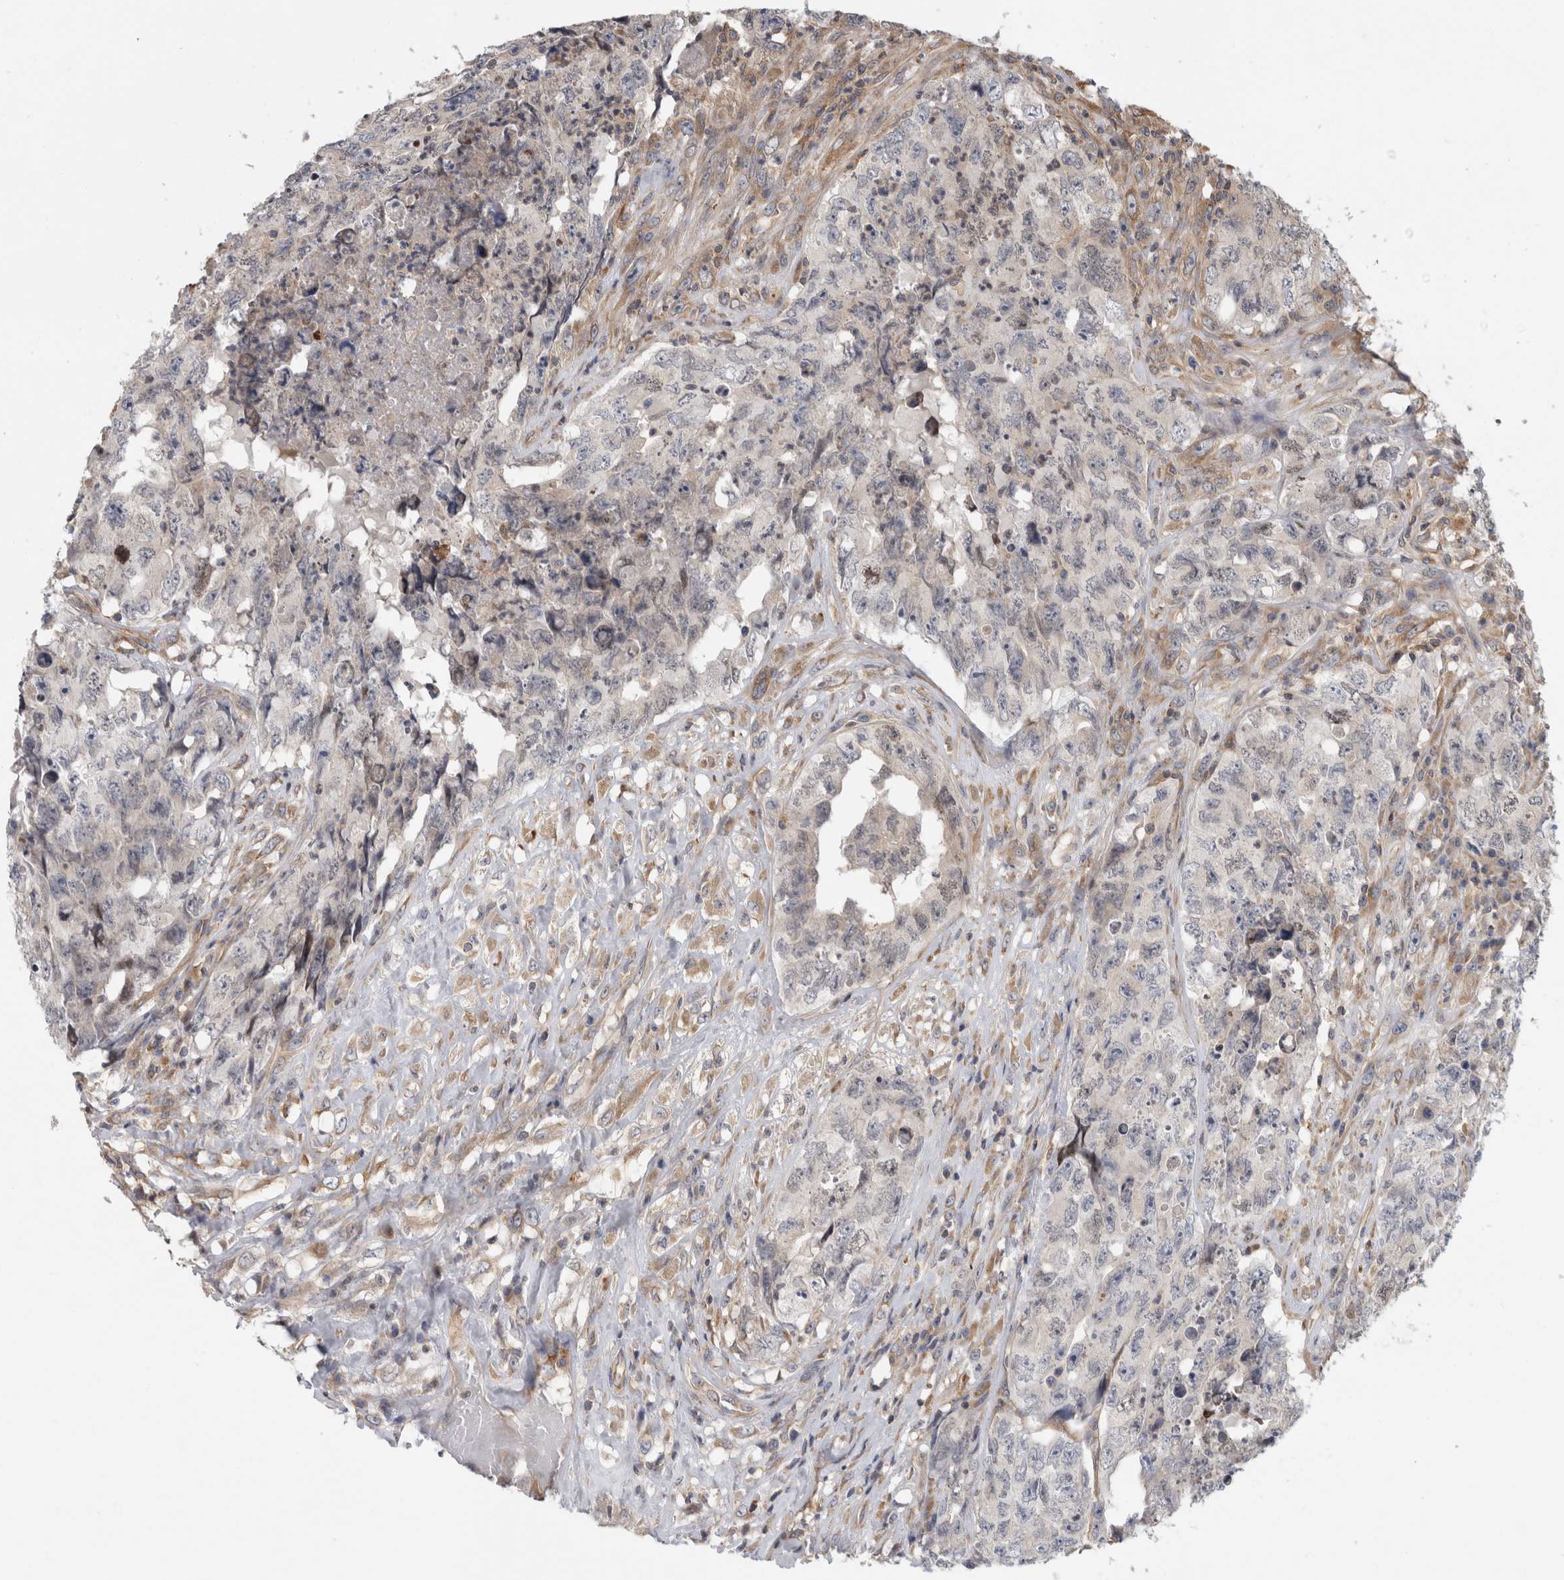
{"staining": {"intensity": "negative", "quantity": "none", "location": "none"}, "tissue": "testis cancer", "cell_type": "Tumor cells", "image_type": "cancer", "snomed": [{"axis": "morphology", "description": "Carcinoma, Embryonal, NOS"}, {"axis": "topography", "description": "Testis"}], "caption": "Immunohistochemical staining of human embryonal carcinoma (testis) reveals no significant expression in tumor cells.", "gene": "PARP6", "patient": {"sex": "male", "age": 32}}